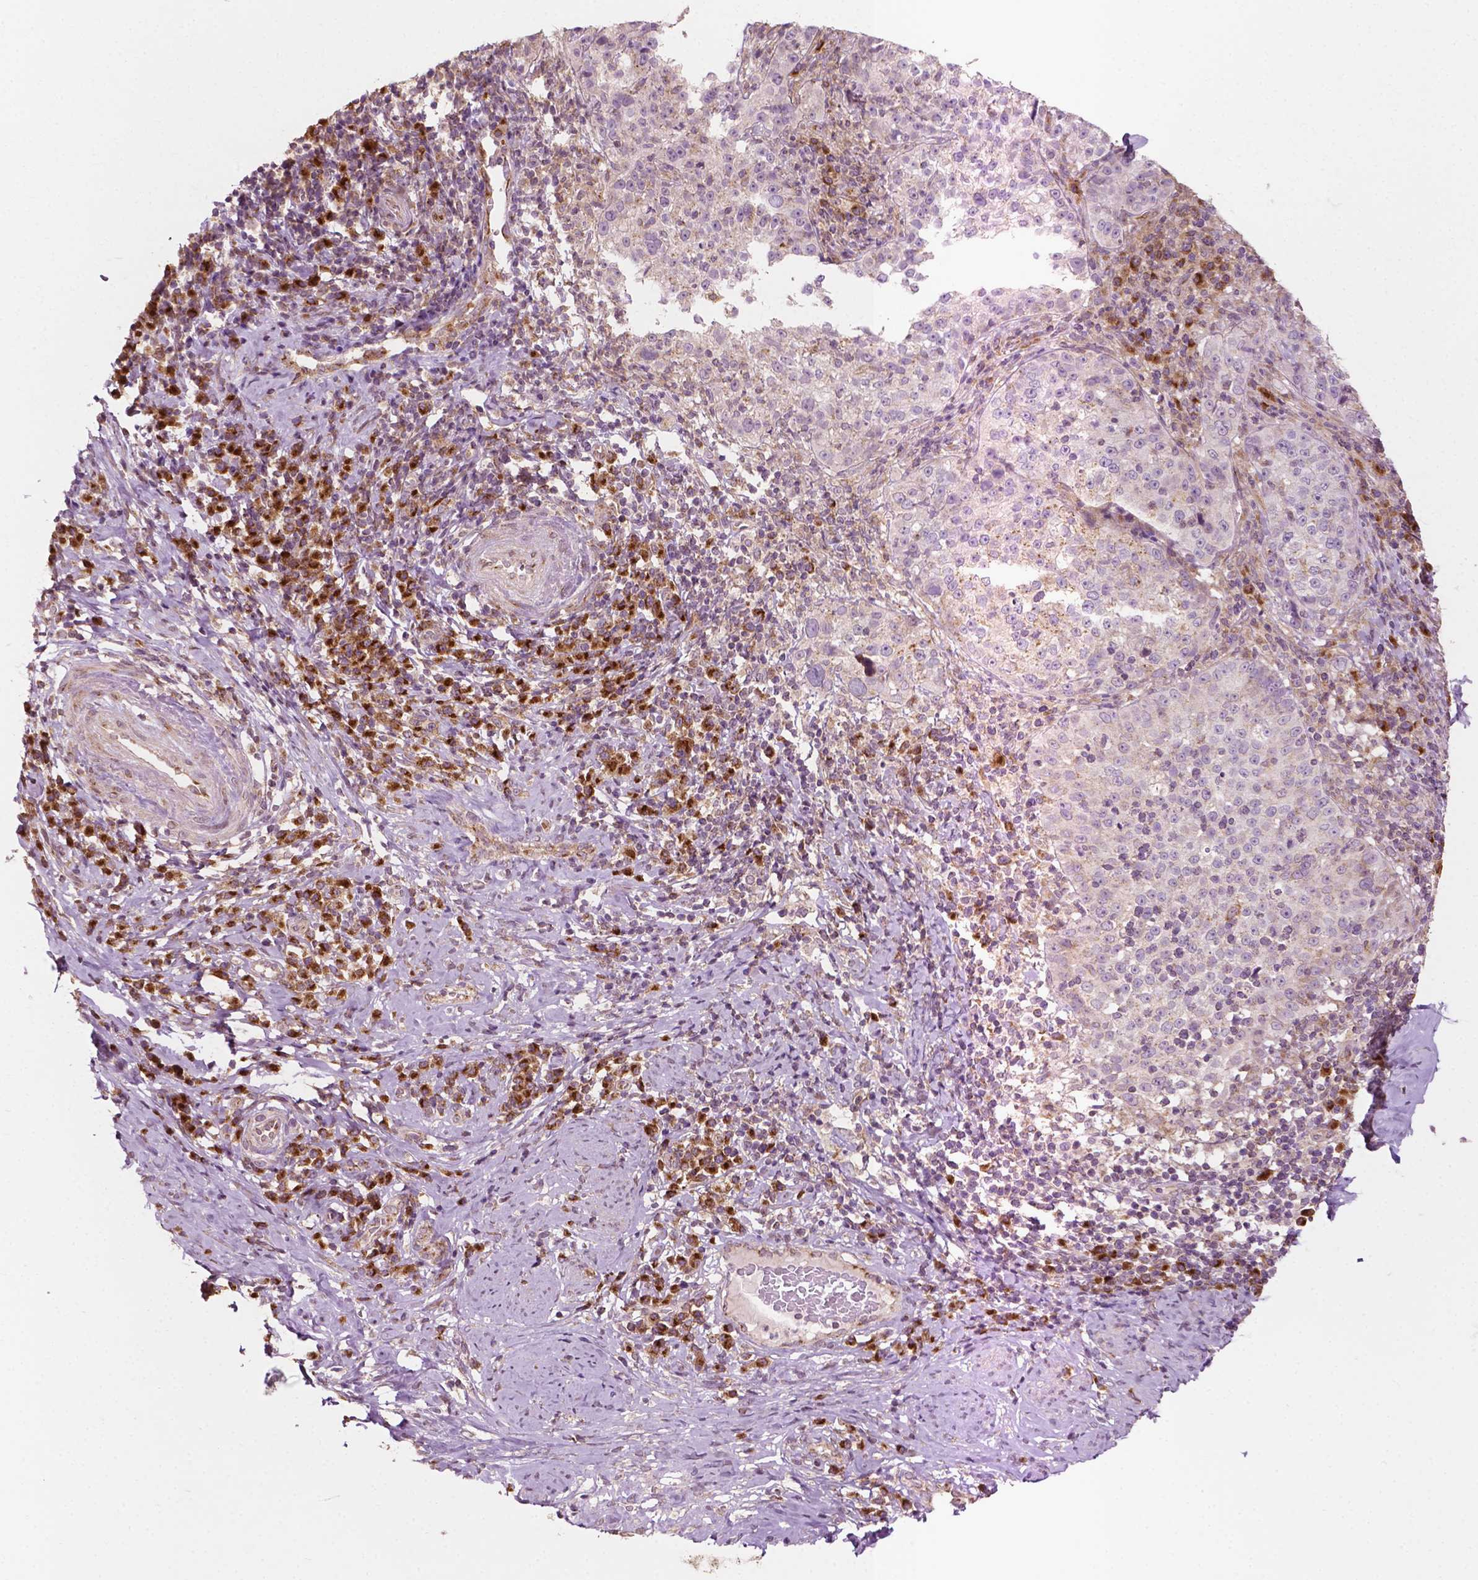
{"staining": {"intensity": "negative", "quantity": "none", "location": "none"}, "tissue": "cervical cancer", "cell_type": "Tumor cells", "image_type": "cancer", "snomed": [{"axis": "morphology", "description": "Squamous cell carcinoma, NOS"}, {"axis": "topography", "description": "Cervix"}], "caption": "Immunohistochemical staining of human cervical cancer (squamous cell carcinoma) shows no significant staining in tumor cells. (DAB (3,3'-diaminobenzidine) immunohistochemistry, high magnification).", "gene": "EBAG9", "patient": {"sex": "female", "age": 75}}